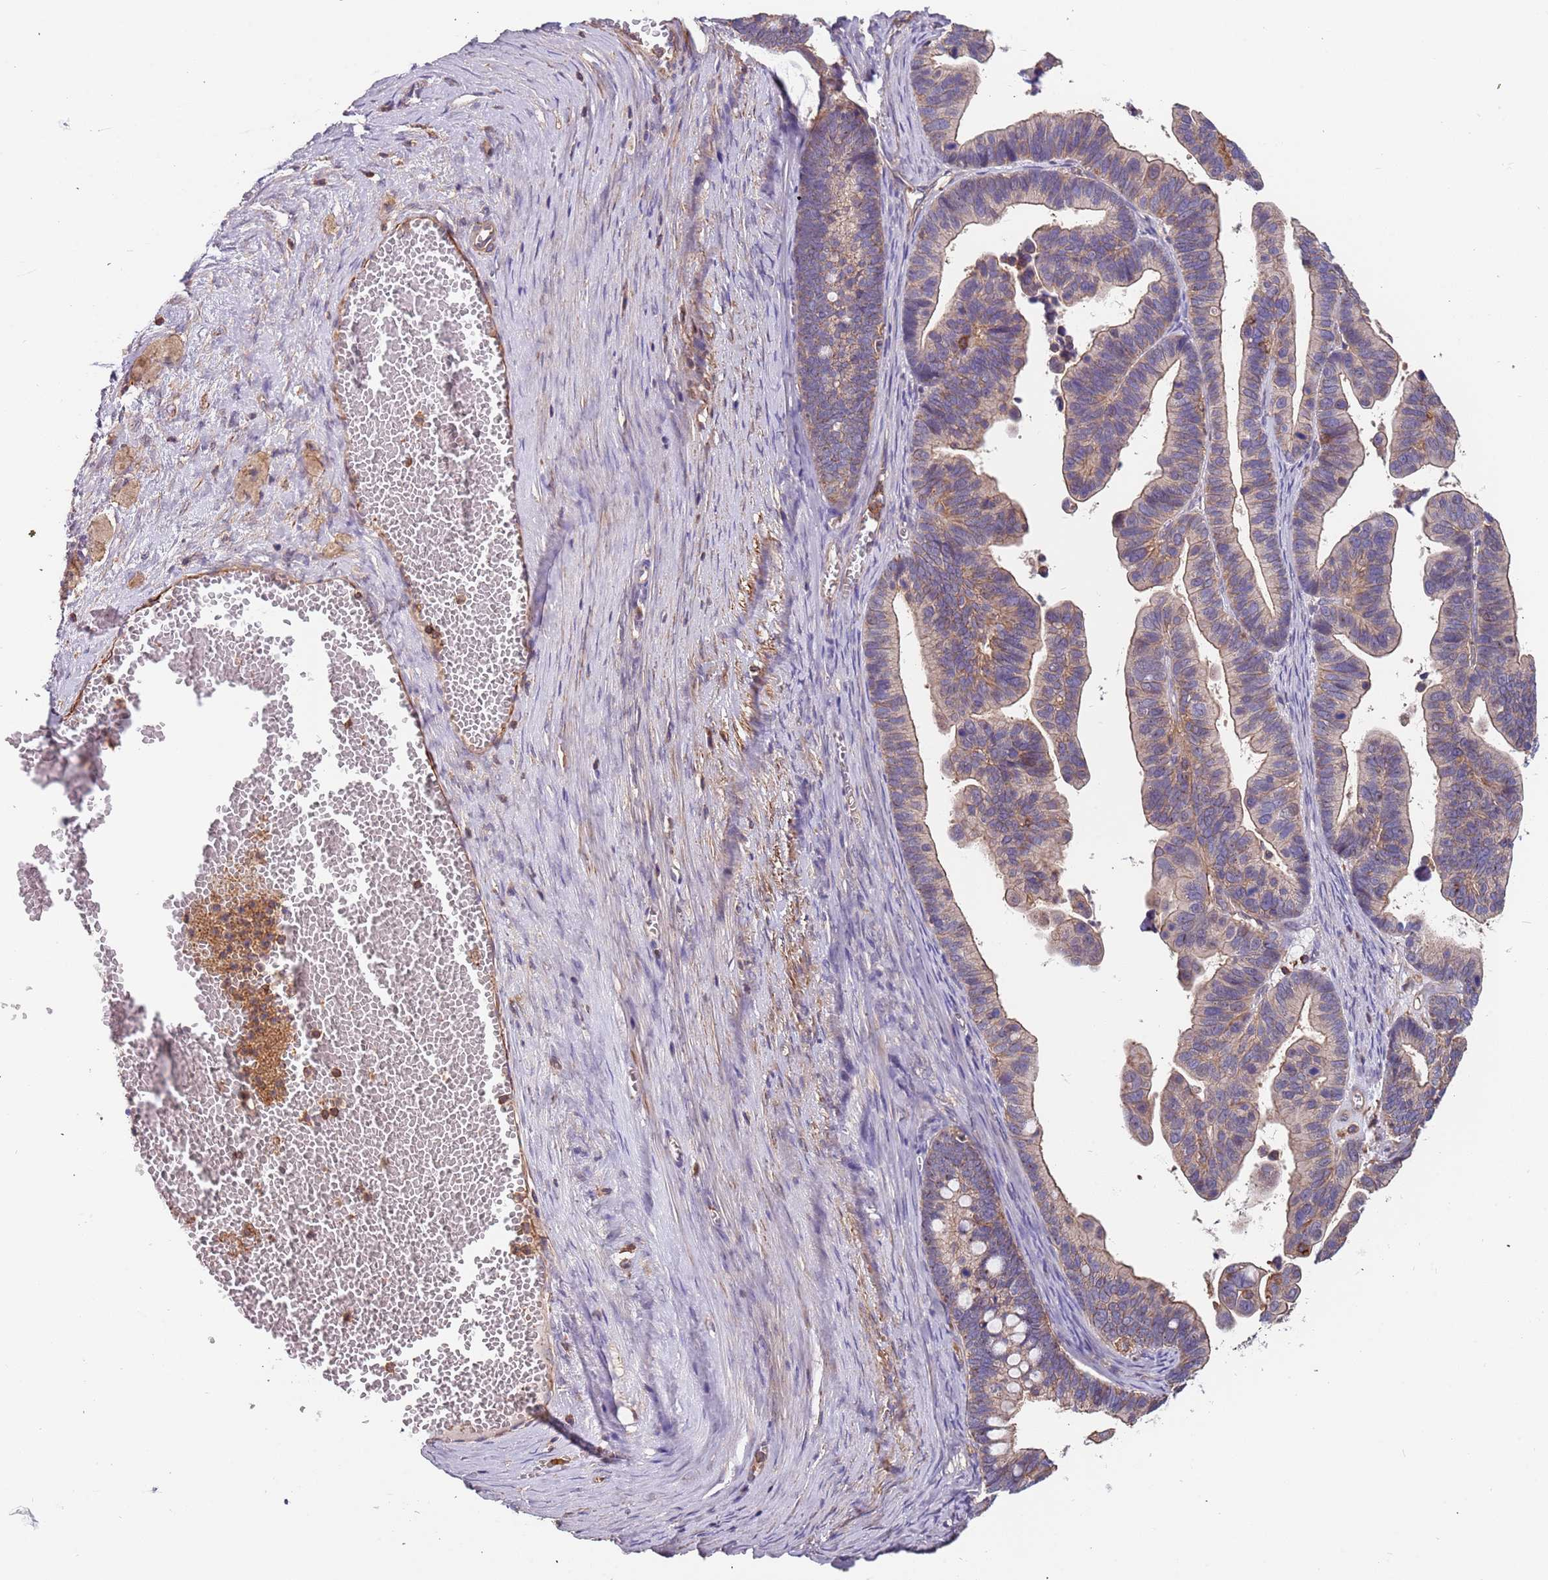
{"staining": {"intensity": "weak", "quantity": ">75%", "location": "cytoplasmic/membranous"}, "tissue": "ovarian cancer", "cell_type": "Tumor cells", "image_type": "cancer", "snomed": [{"axis": "morphology", "description": "Cystadenocarcinoma, serous, NOS"}, {"axis": "topography", "description": "Ovary"}], "caption": "Protein positivity by immunohistochemistry demonstrates weak cytoplasmic/membranous staining in approximately >75% of tumor cells in serous cystadenocarcinoma (ovarian). The protein of interest is stained brown, and the nuclei are stained in blue (DAB (3,3'-diaminobenzidine) IHC with brightfield microscopy, high magnification).", "gene": "SYT4", "patient": {"sex": "female", "age": 56}}